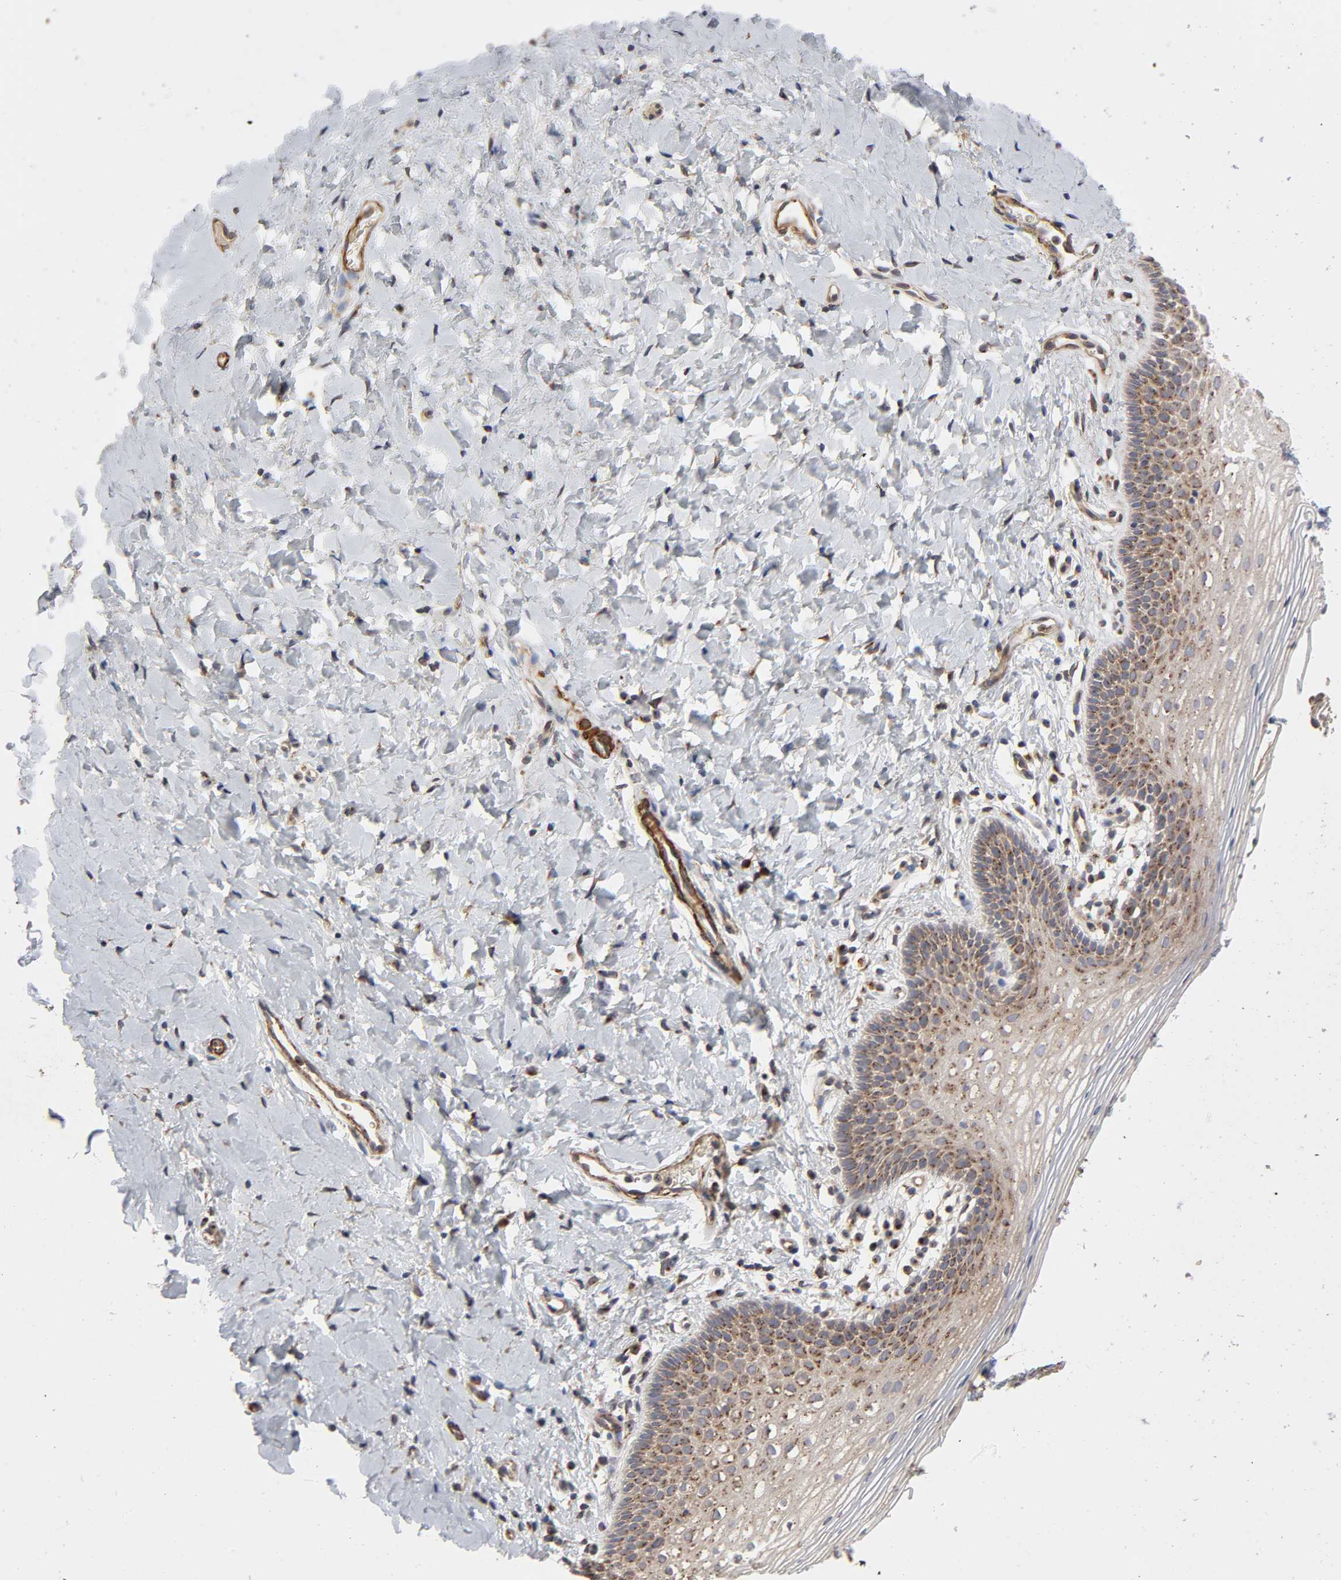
{"staining": {"intensity": "moderate", "quantity": ">75%", "location": "cytoplasmic/membranous"}, "tissue": "vagina", "cell_type": "Squamous epithelial cells", "image_type": "normal", "snomed": [{"axis": "morphology", "description": "Normal tissue, NOS"}, {"axis": "topography", "description": "Vagina"}], "caption": "DAB (3,3'-diaminobenzidine) immunohistochemical staining of unremarkable vagina shows moderate cytoplasmic/membranous protein positivity in approximately >75% of squamous epithelial cells.", "gene": "GNPTG", "patient": {"sex": "female", "age": 55}}